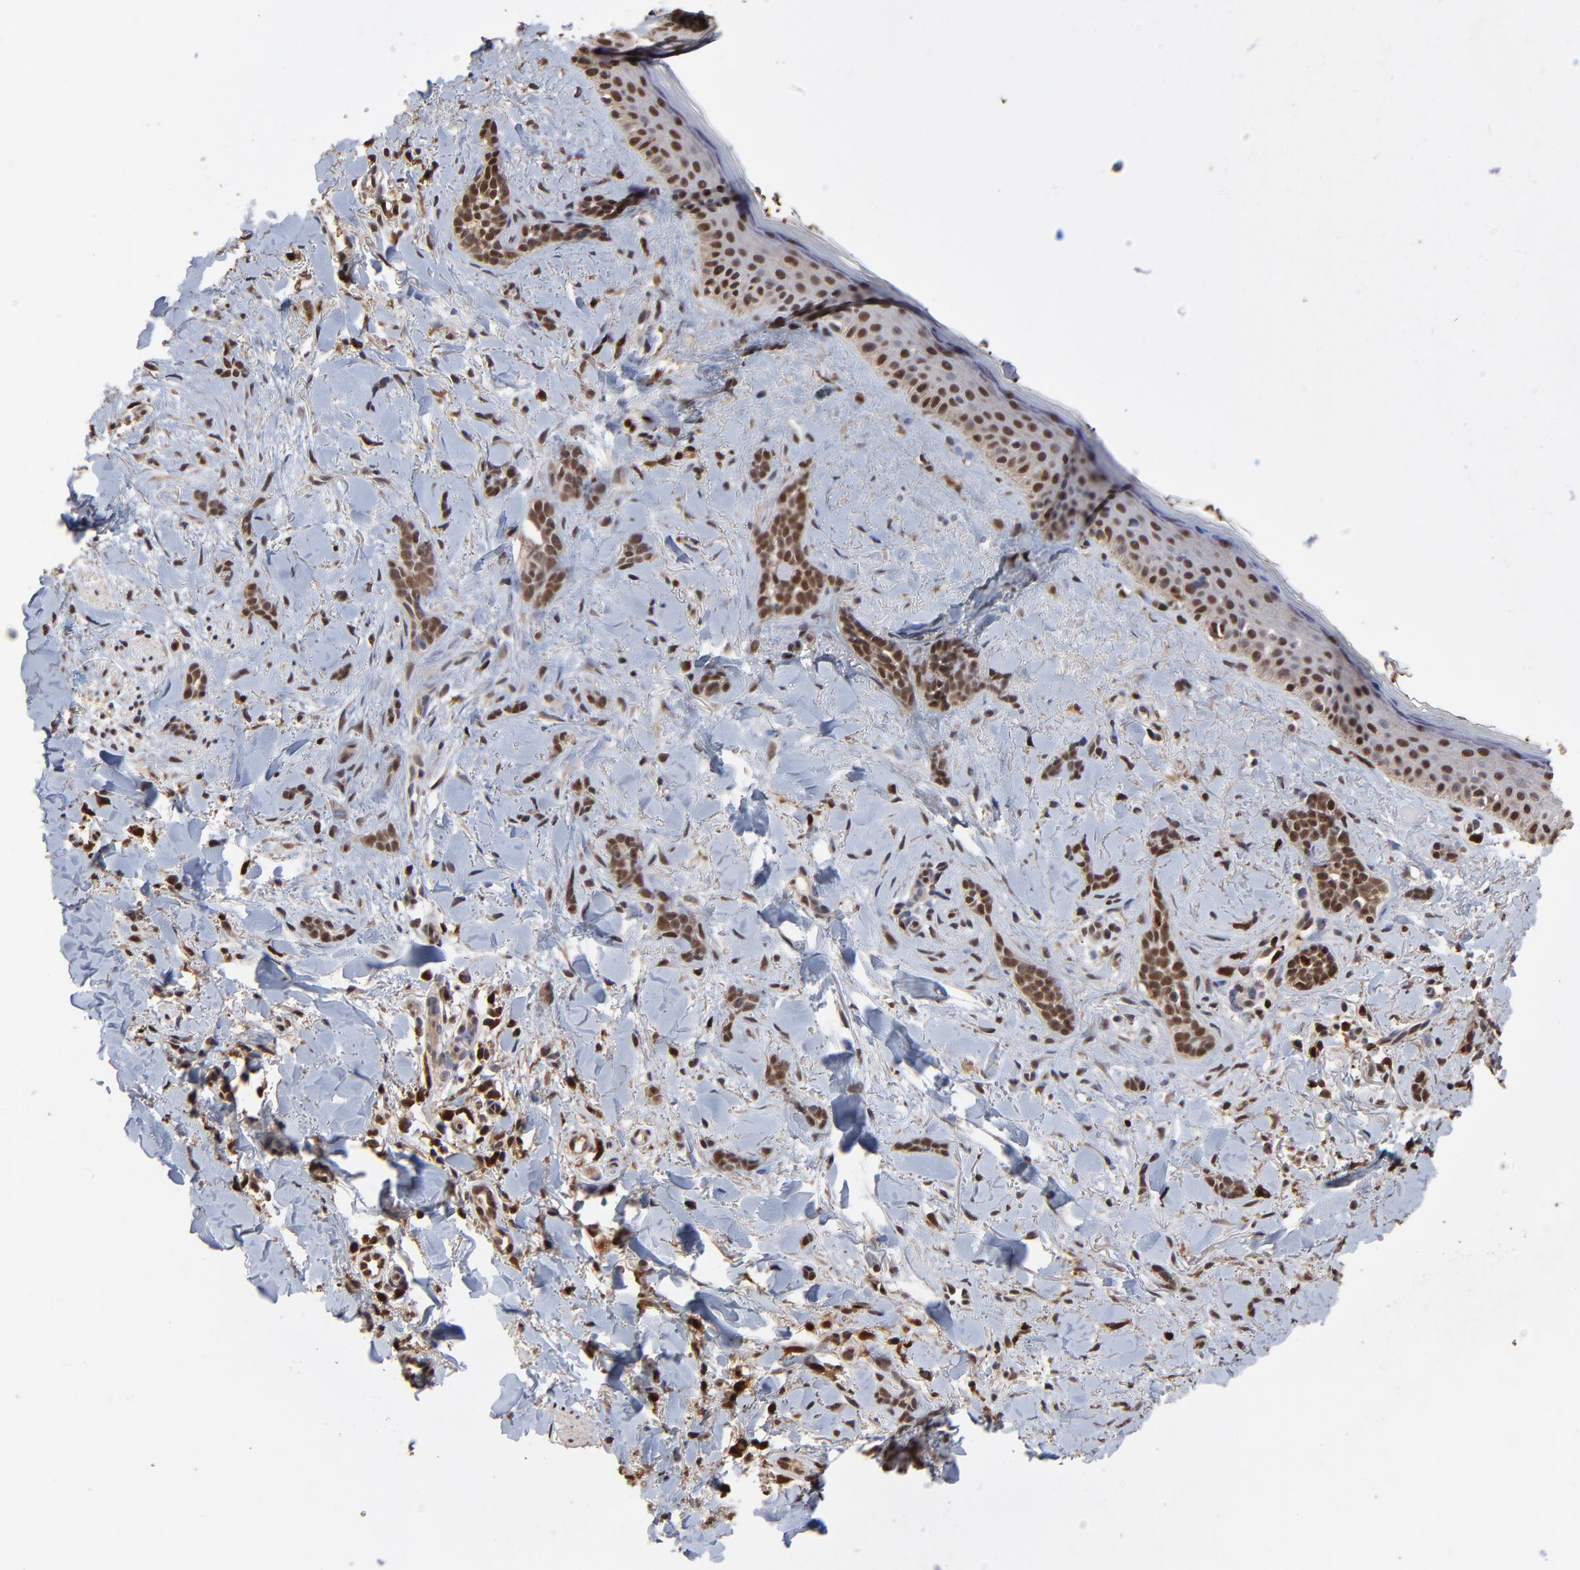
{"staining": {"intensity": "moderate", "quantity": ">75%", "location": "cytoplasmic/membranous,nuclear"}, "tissue": "skin cancer", "cell_type": "Tumor cells", "image_type": "cancer", "snomed": [{"axis": "morphology", "description": "Basal cell carcinoma"}, {"axis": "topography", "description": "Skin"}], "caption": "This is an image of immunohistochemistry (IHC) staining of skin cancer, which shows moderate positivity in the cytoplasmic/membranous and nuclear of tumor cells.", "gene": "CASP1", "patient": {"sex": "female", "age": 37}}